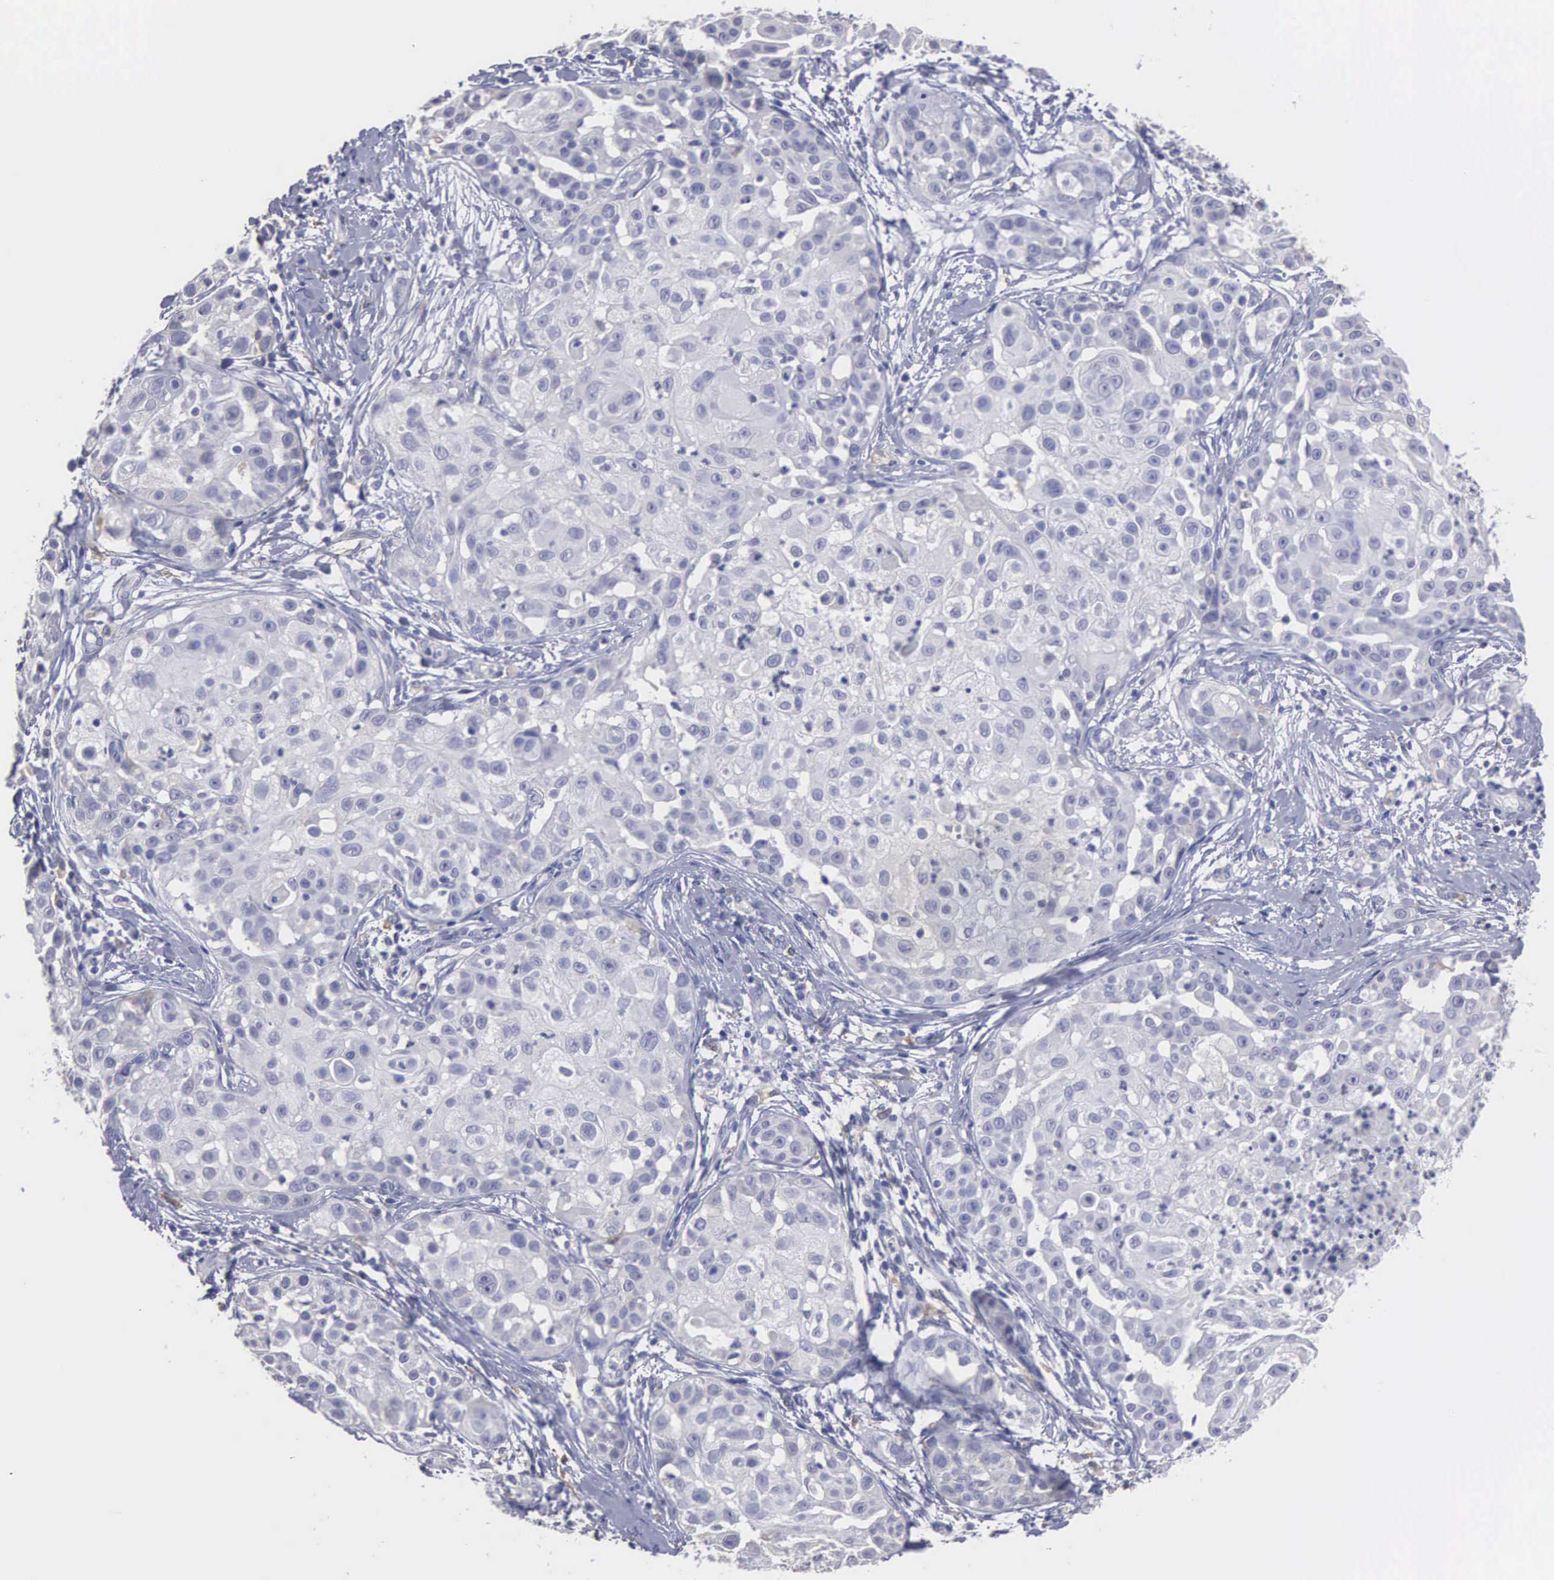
{"staining": {"intensity": "negative", "quantity": "none", "location": "none"}, "tissue": "skin cancer", "cell_type": "Tumor cells", "image_type": "cancer", "snomed": [{"axis": "morphology", "description": "Squamous cell carcinoma, NOS"}, {"axis": "topography", "description": "Skin"}], "caption": "There is no significant expression in tumor cells of skin cancer (squamous cell carcinoma). (Immunohistochemistry (ihc), brightfield microscopy, high magnification).", "gene": "LIN52", "patient": {"sex": "female", "age": 57}}